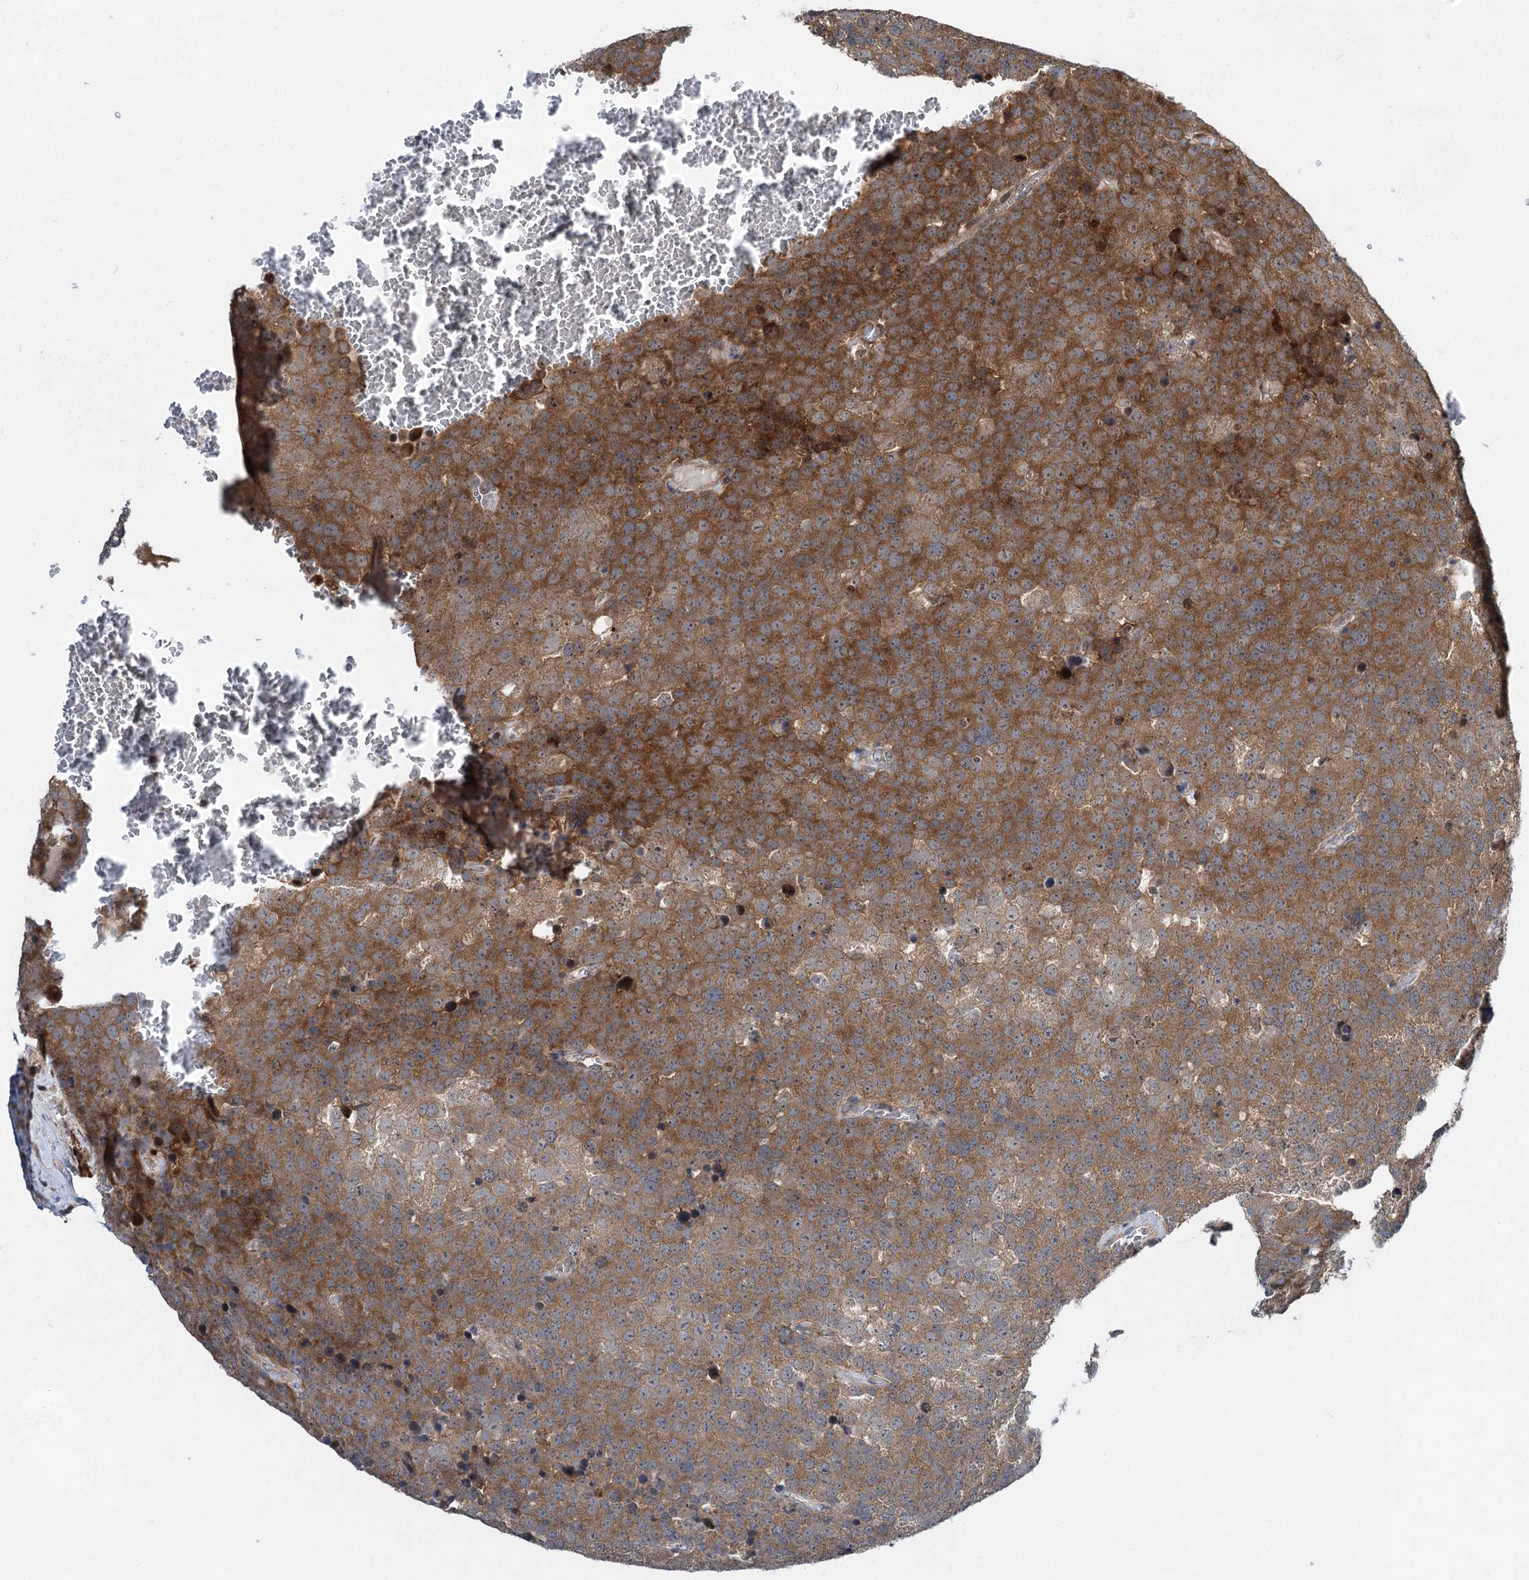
{"staining": {"intensity": "moderate", "quantity": ">75%", "location": "cytoplasmic/membranous"}, "tissue": "testis cancer", "cell_type": "Tumor cells", "image_type": "cancer", "snomed": [{"axis": "morphology", "description": "Seminoma, NOS"}, {"axis": "topography", "description": "Testis"}], "caption": "Protein analysis of testis seminoma tissue displays moderate cytoplasmic/membranous staining in about >75% of tumor cells. (IHC, brightfield microscopy, high magnification).", "gene": "GPBP1", "patient": {"sex": "male", "age": 71}}